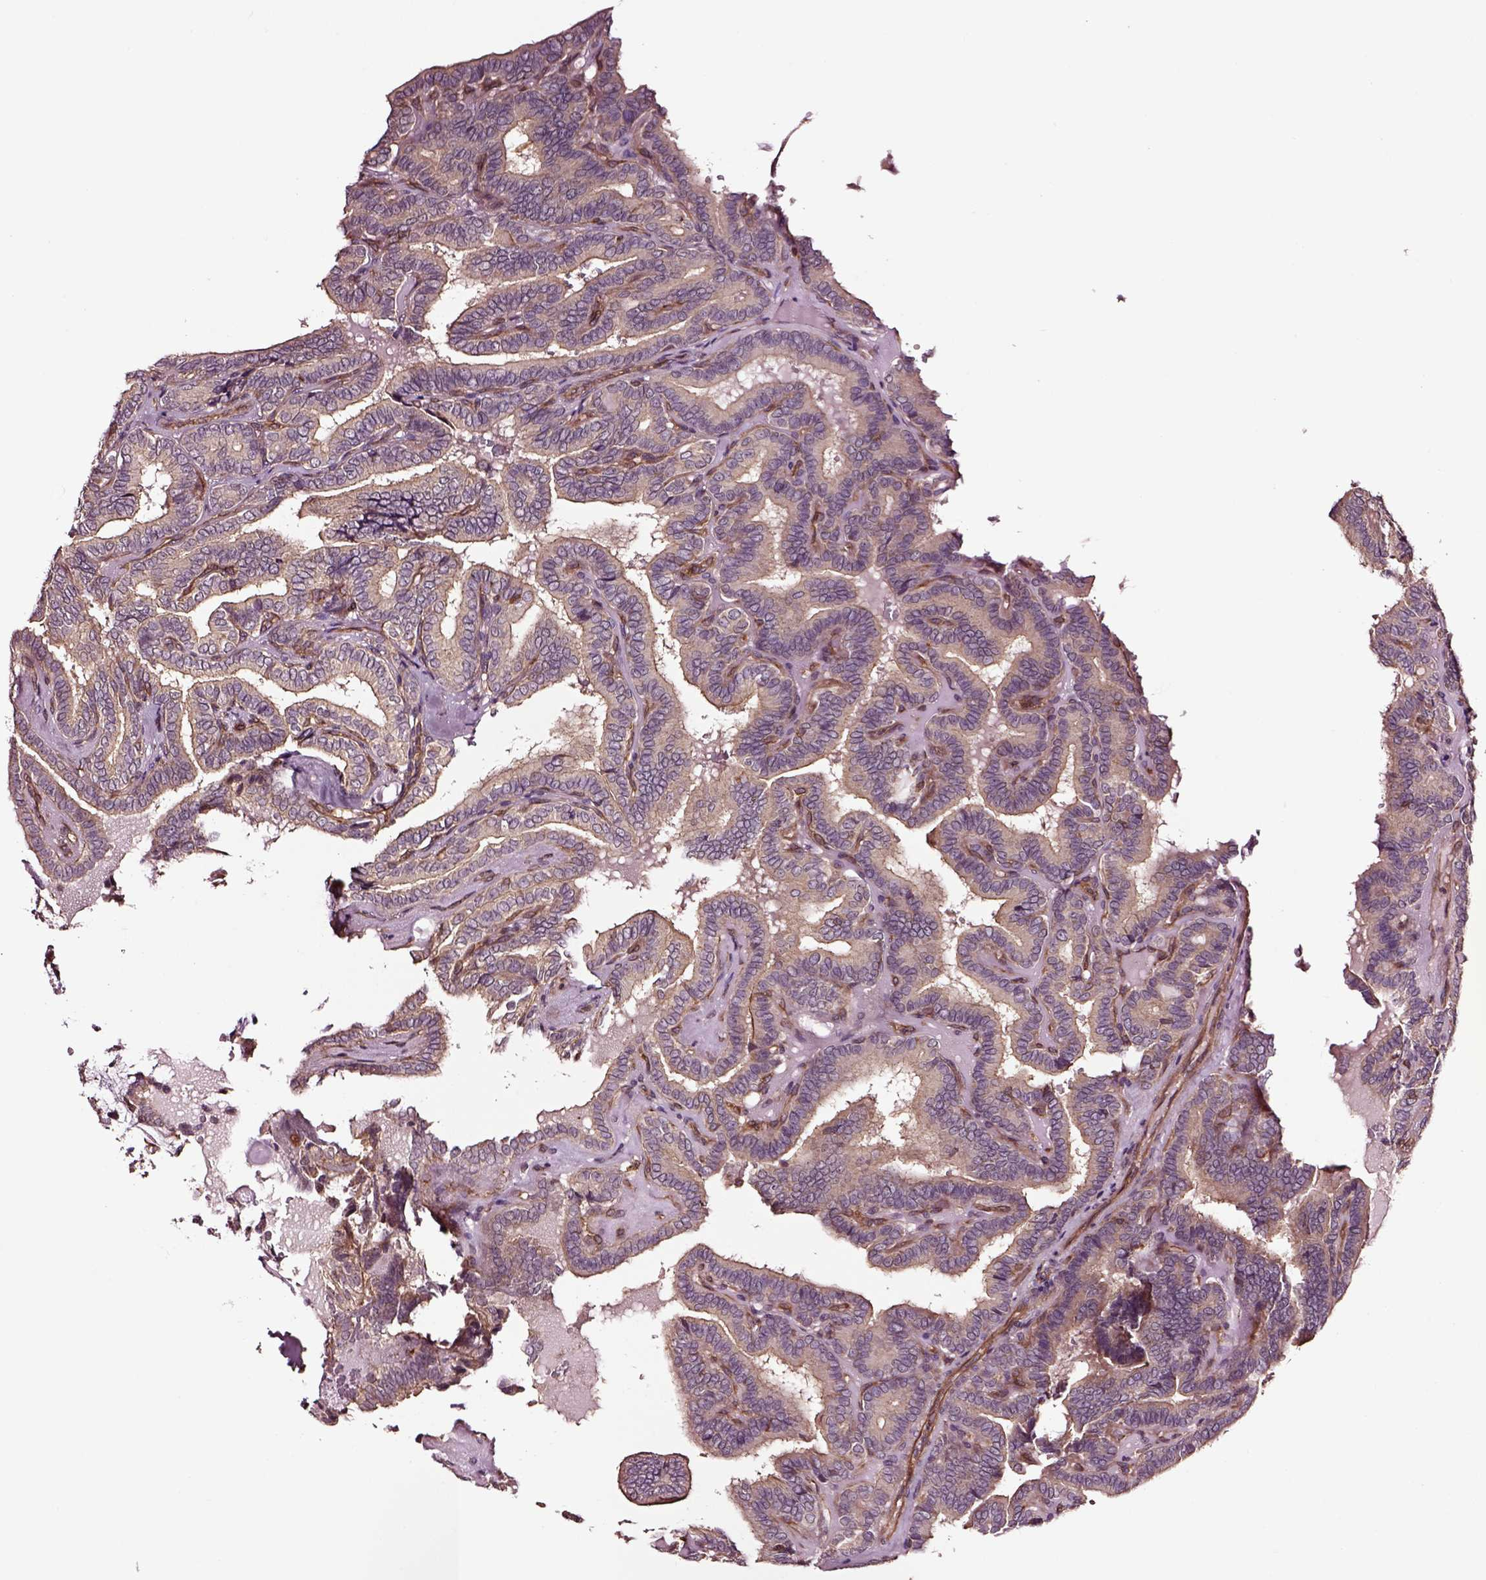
{"staining": {"intensity": "moderate", "quantity": "<25%", "location": "cytoplasmic/membranous"}, "tissue": "thyroid cancer", "cell_type": "Tumor cells", "image_type": "cancer", "snomed": [{"axis": "morphology", "description": "Papillary adenocarcinoma, NOS"}, {"axis": "topography", "description": "Thyroid gland"}], "caption": "About <25% of tumor cells in human thyroid cancer (papillary adenocarcinoma) exhibit moderate cytoplasmic/membranous protein staining as visualized by brown immunohistochemical staining.", "gene": "RASSF5", "patient": {"sex": "female", "age": 21}}